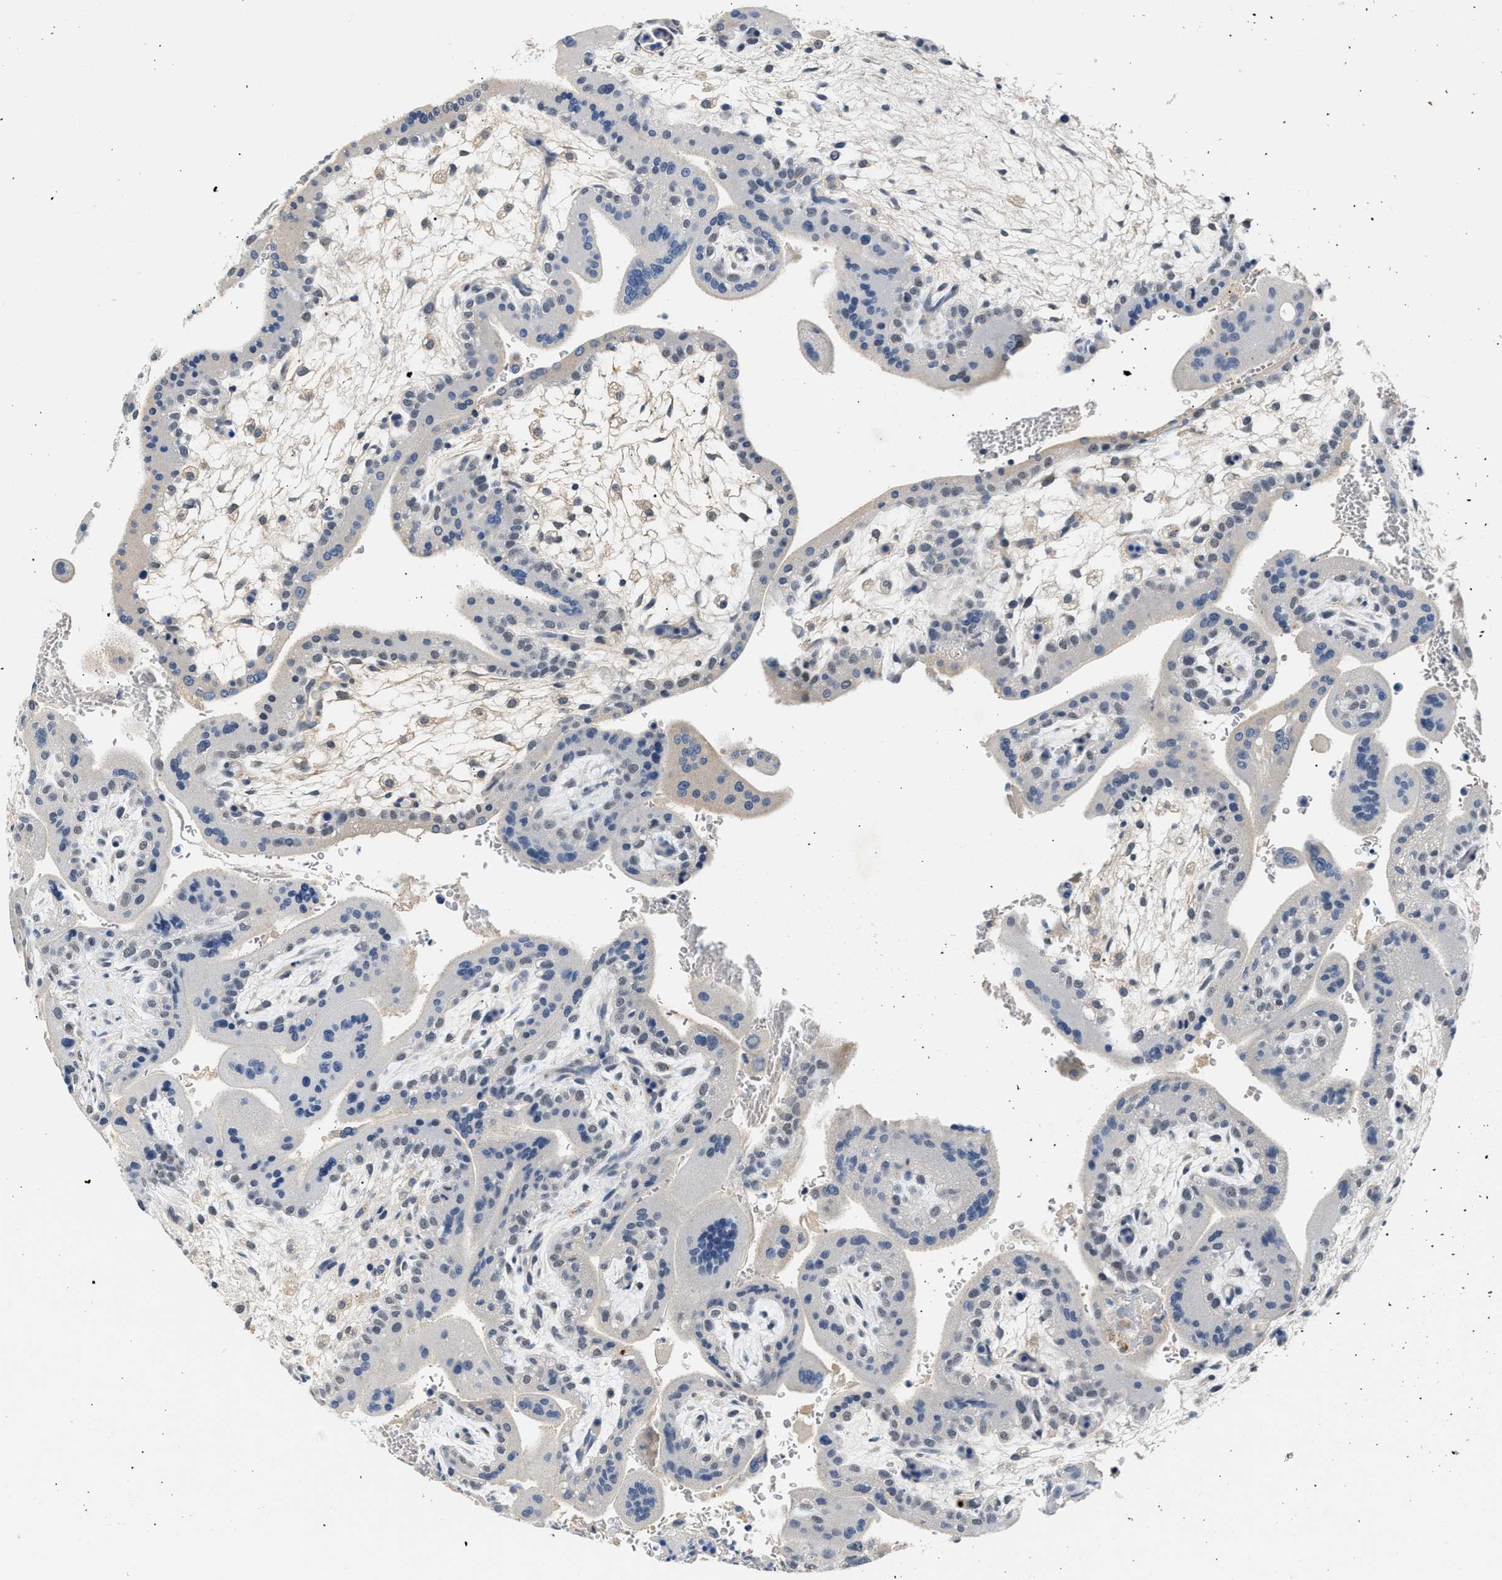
{"staining": {"intensity": "negative", "quantity": "none", "location": "none"}, "tissue": "placenta", "cell_type": "Decidual cells", "image_type": "normal", "snomed": [{"axis": "morphology", "description": "Normal tissue, NOS"}, {"axis": "topography", "description": "Placenta"}], "caption": "The histopathology image reveals no staining of decidual cells in normal placenta. (Immunohistochemistry, brightfield microscopy, high magnification).", "gene": "MED22", "patient": {"sex": "female", "age": 35}}